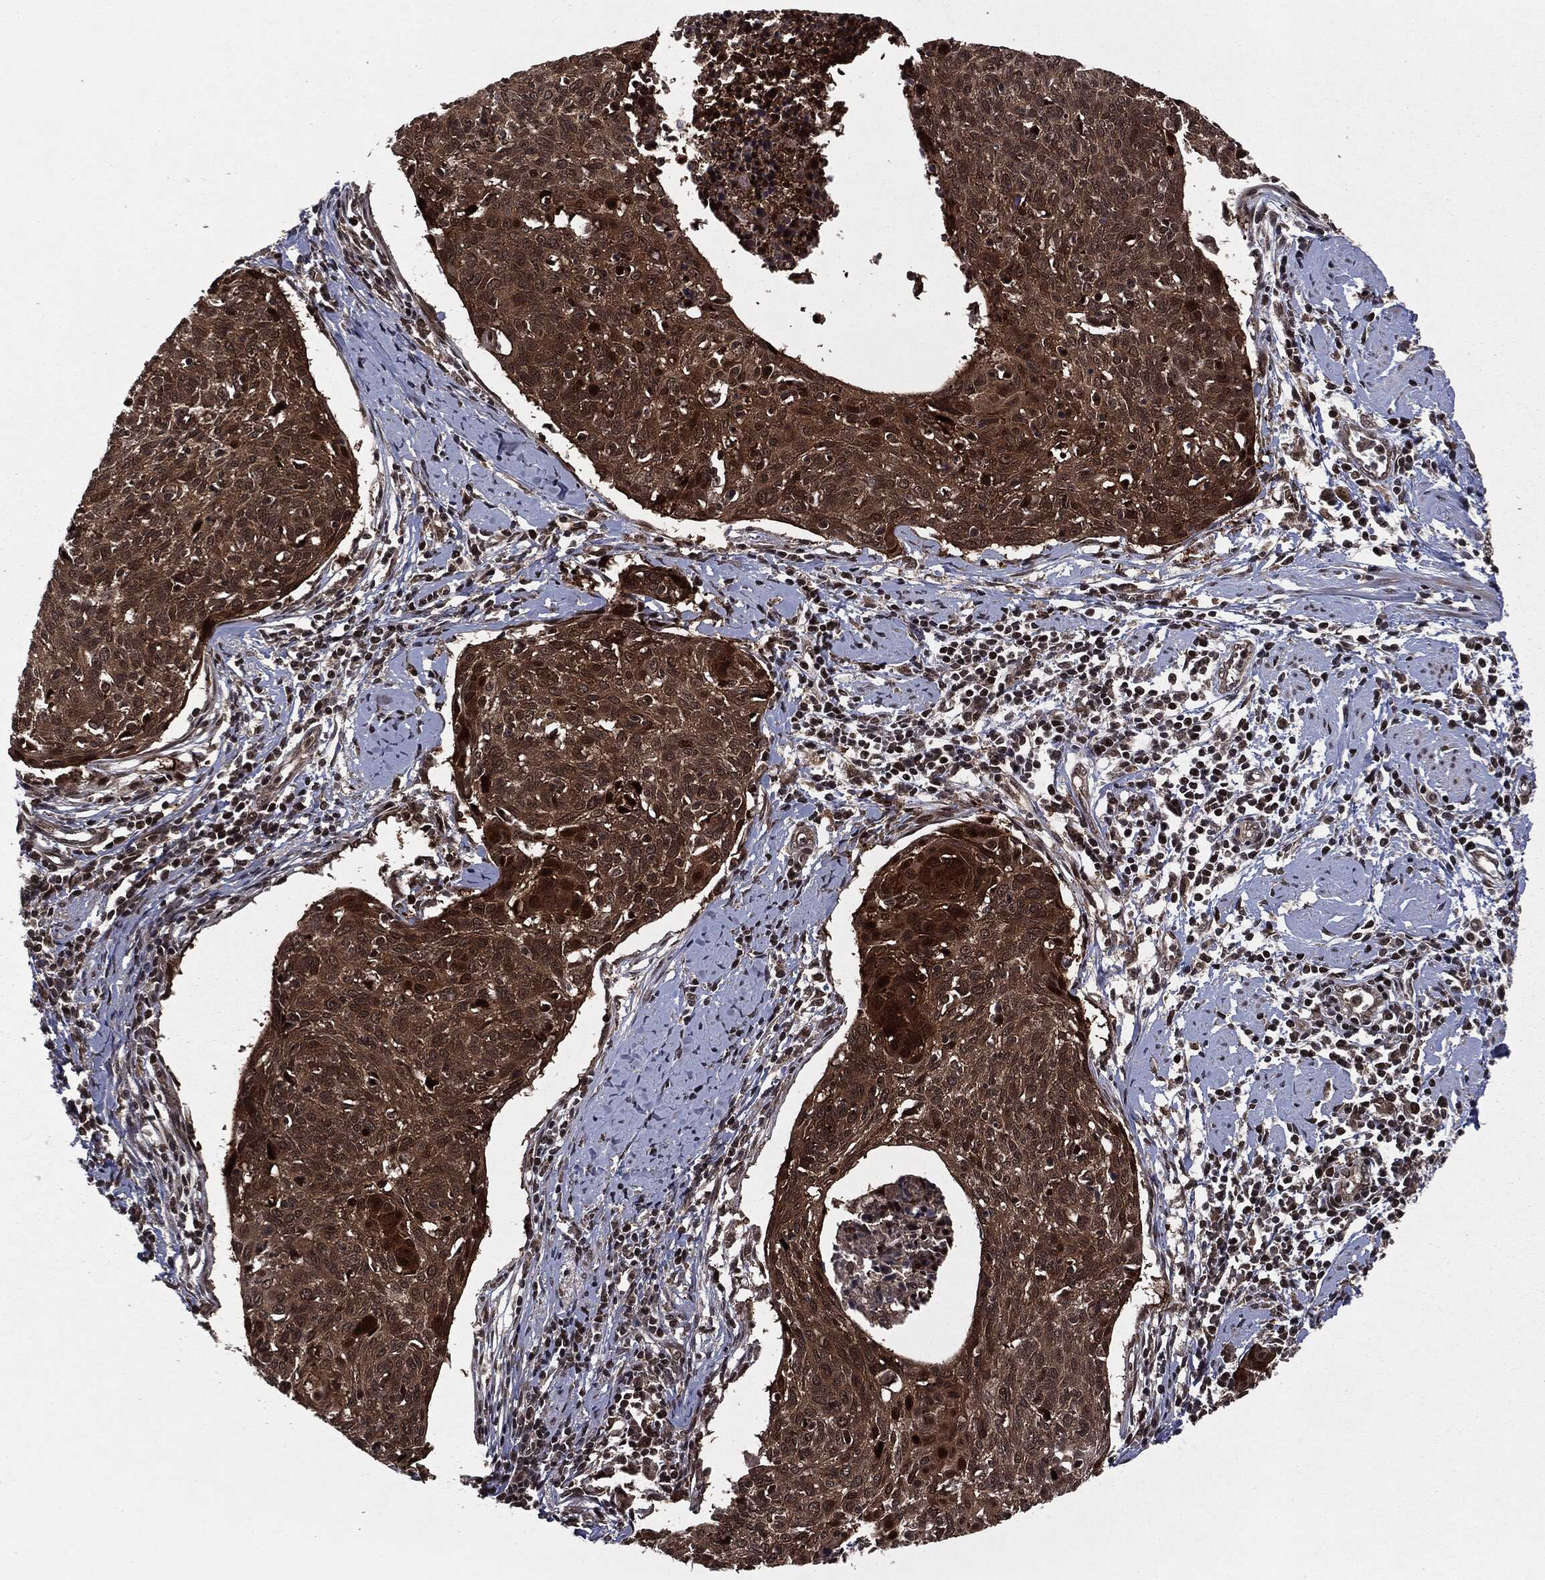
{"staining": {"intensity": "strong", "quantity": "<25%", "location": "cytoplasmic/membranous,nuclear"}, "tissue": "cervical cancer", "cell_type": "Tumor cells", "image_type": "cancer", "snomed": [{"axis": "morphology", "description": "Squamous cell carcinoma, NOS"}, {"axis": "topography", "description": "Cervix"}], "caption": "High-magnification brightfield microscopy of cervical cancer stained with DAB (brown) and counterstained with hematoxylin (blue). tumor cells exhibit strong cytoplasmic/membranous and nuclear expression is present in about<25% of cells.", "gene": "STAU2", "patient": {"sex": "female", "age": 49}}